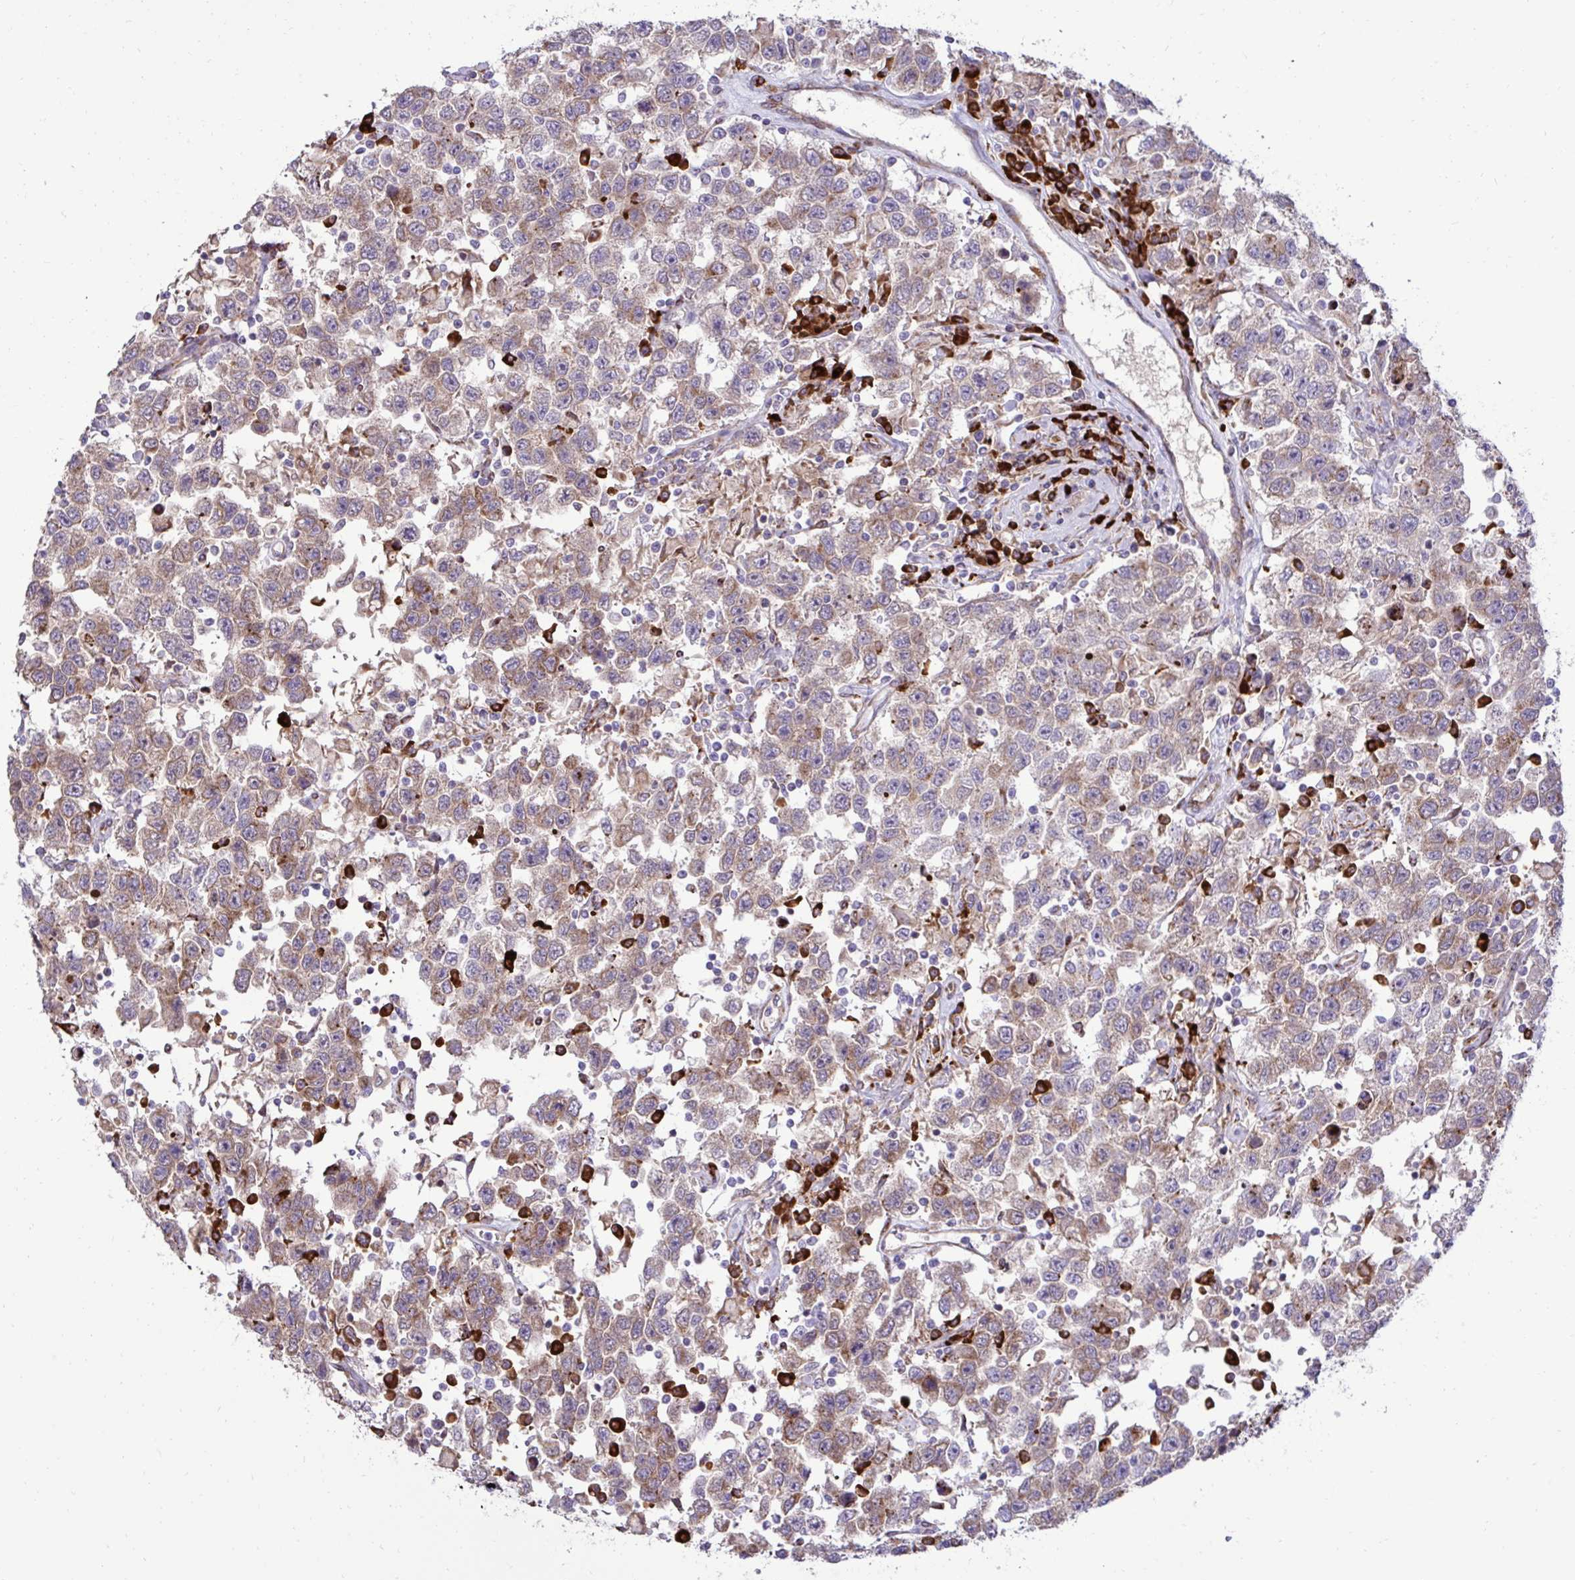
{"staining": {"intensity": "weak", "quantity": ">75%", "location": "cytoplasmic/membranous"}, "tissue": "testis cancer", "cell_type": "Tumor cells", "image_type": "cancer", "snomed": [{"axis": "morphology", "description": "Seminoma, NOS"}, {"axis": "topography", "description": "Testis"}], "caption": "Protein expression analysis of human testis cancer (seminoma) reveals weak cytoplasmic/membranous positivity in about >75% of tumor cells.", "gene": "LIMS1", "patient": {"sex": "male", "age": 41}}